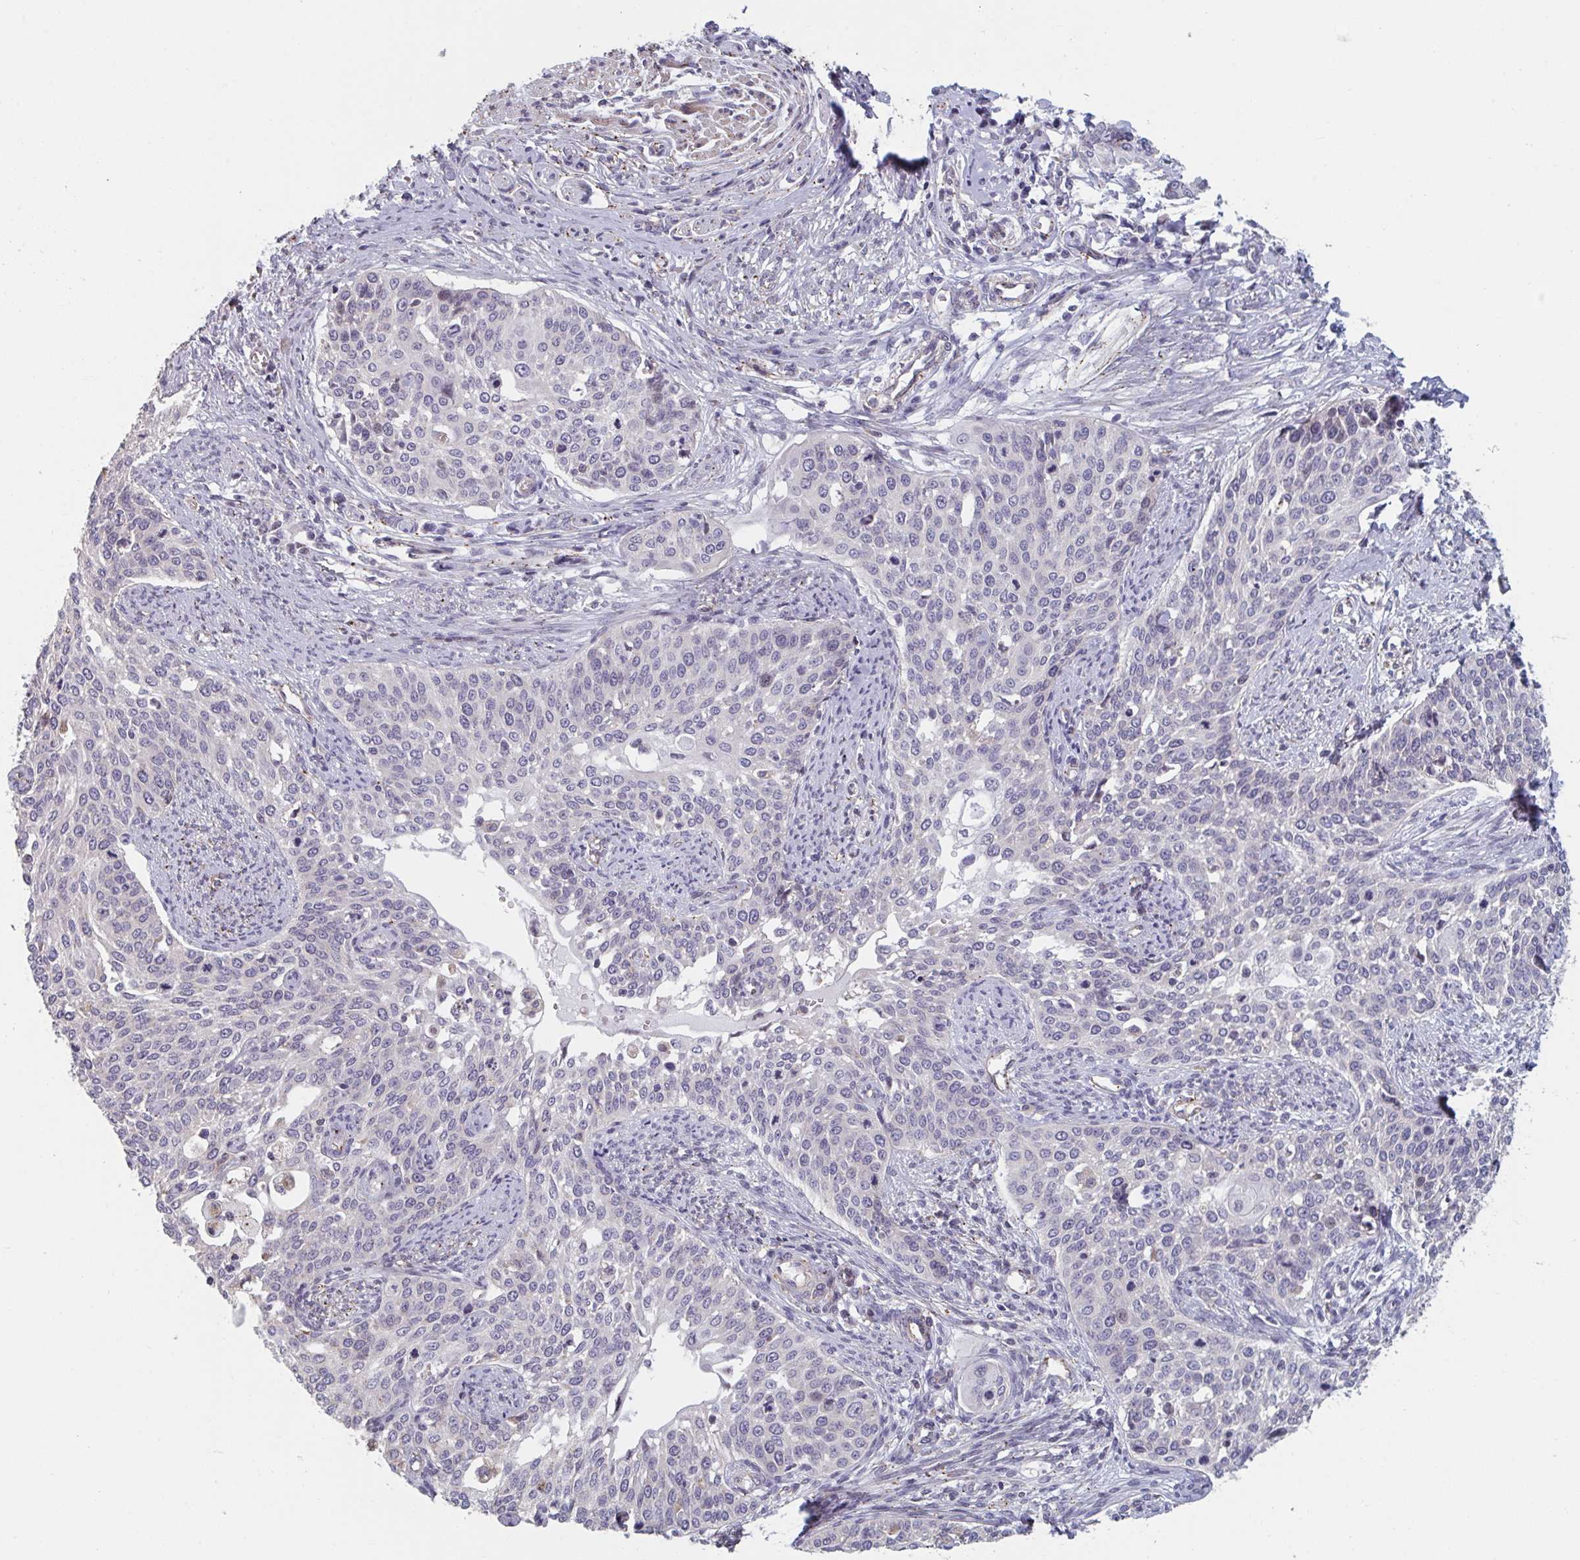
{"staining": {"intensity": "negative", "quantity": "none", "location": "none"}, "tissue": "cervical cancer", "cell_type": "Tumor cells", "image_type": "cancer", "snomed": [{"axis": "morphology", "description": "Squamous cell carcinoma, NOS"}, {"axis": "topography", "description": "Cervix"}], "caption": "Immunohistochemistry (IHC) histopathology image of neoplastic tissue: cervical cancer stained with DAB (3,3'-diaminobenzidine) demonstrates no significant protein expression in tumor cells.", "gene": "TNFSF10", "patient": {"sex": "female", "age": 44}}